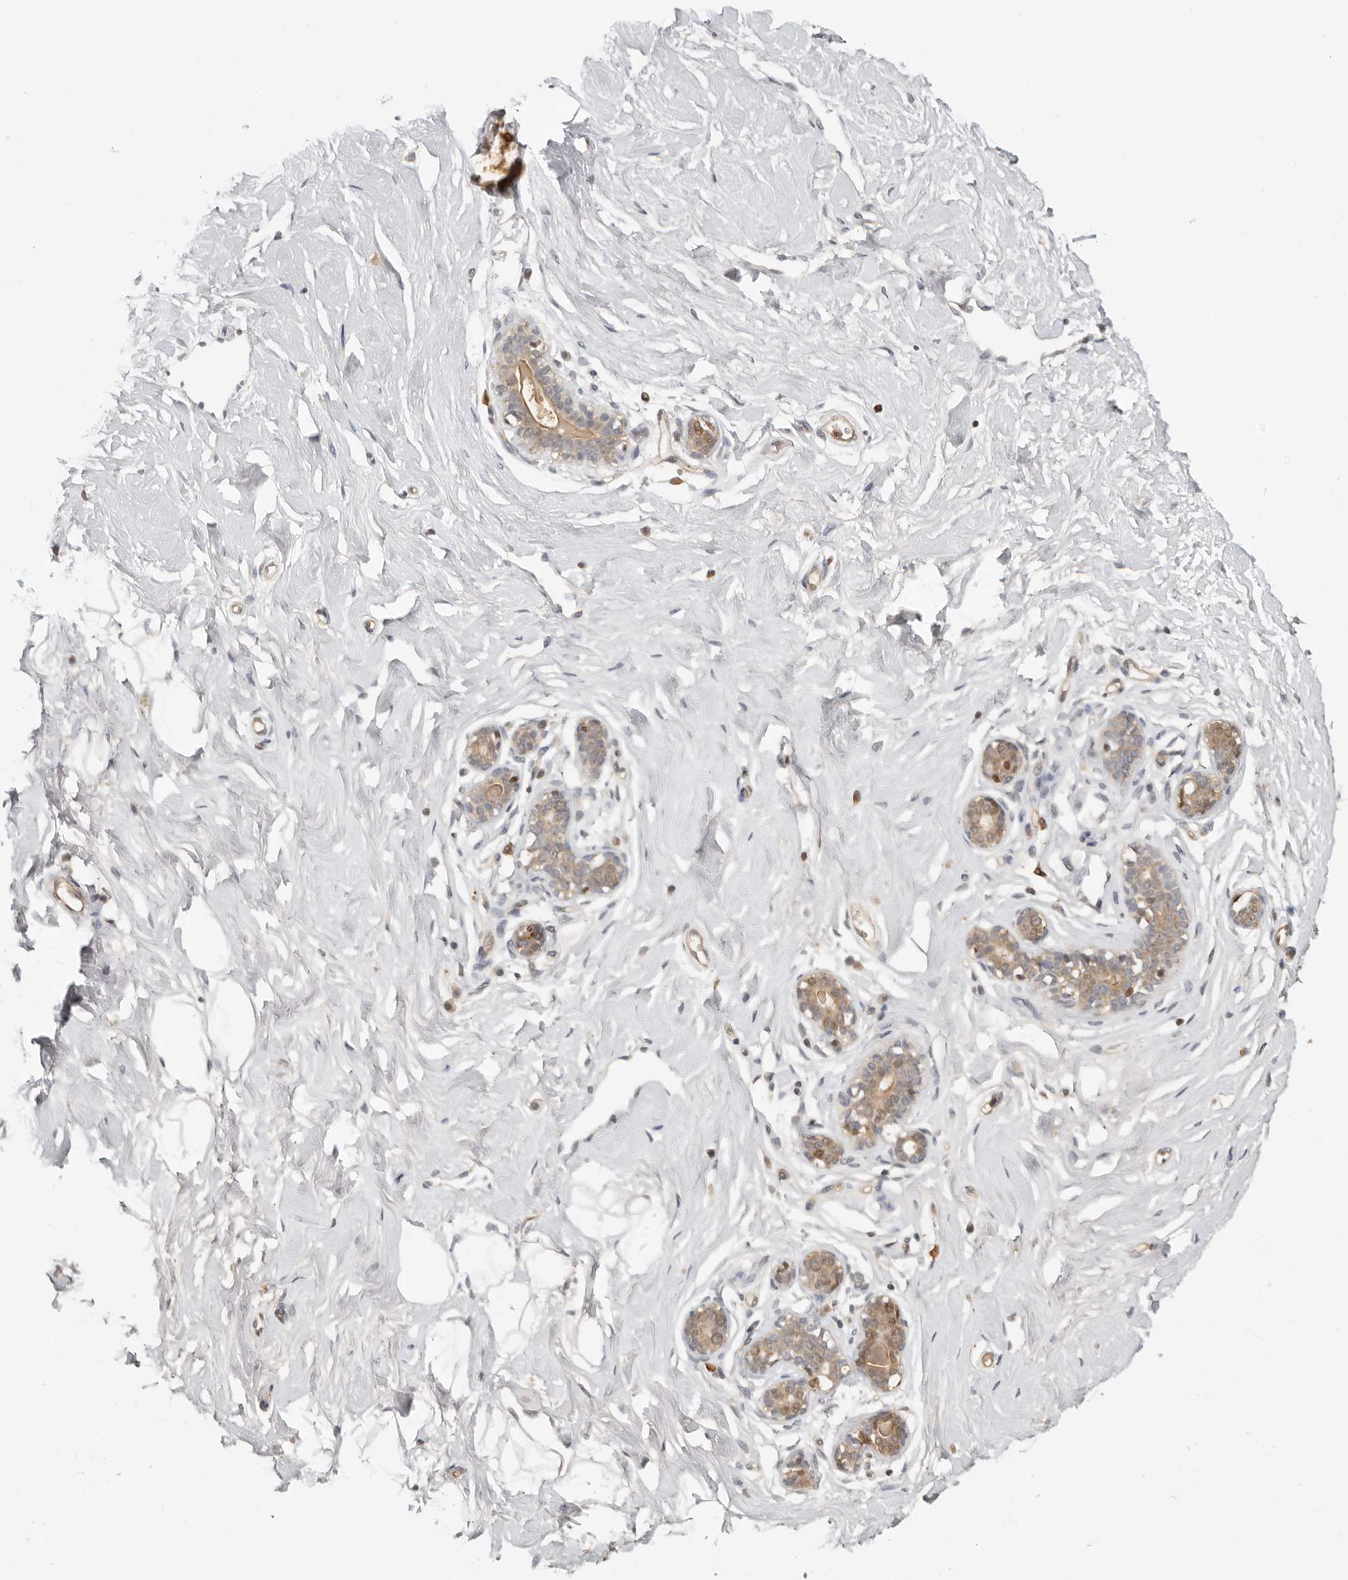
{"staining": {"intensity": "negative", "quantity": "none", "location": "none"}, "tissue": "breast", "cell_type": "Adipocytes", "image_type": "normal", "snomed": [{"axis": "morphology", "description": "Normal tissue, NOS"}, {"axis": "morphology", "description": "Adenoma, NOS"}, {"axis": "topography", "description": "Breast"}], "caption": "IHC of normal human breast shows no positivity in adipocytes. Nuclei are stained in blue.", "gene": "PSMA5", "patient": {"sex": "female", "age": 23}}